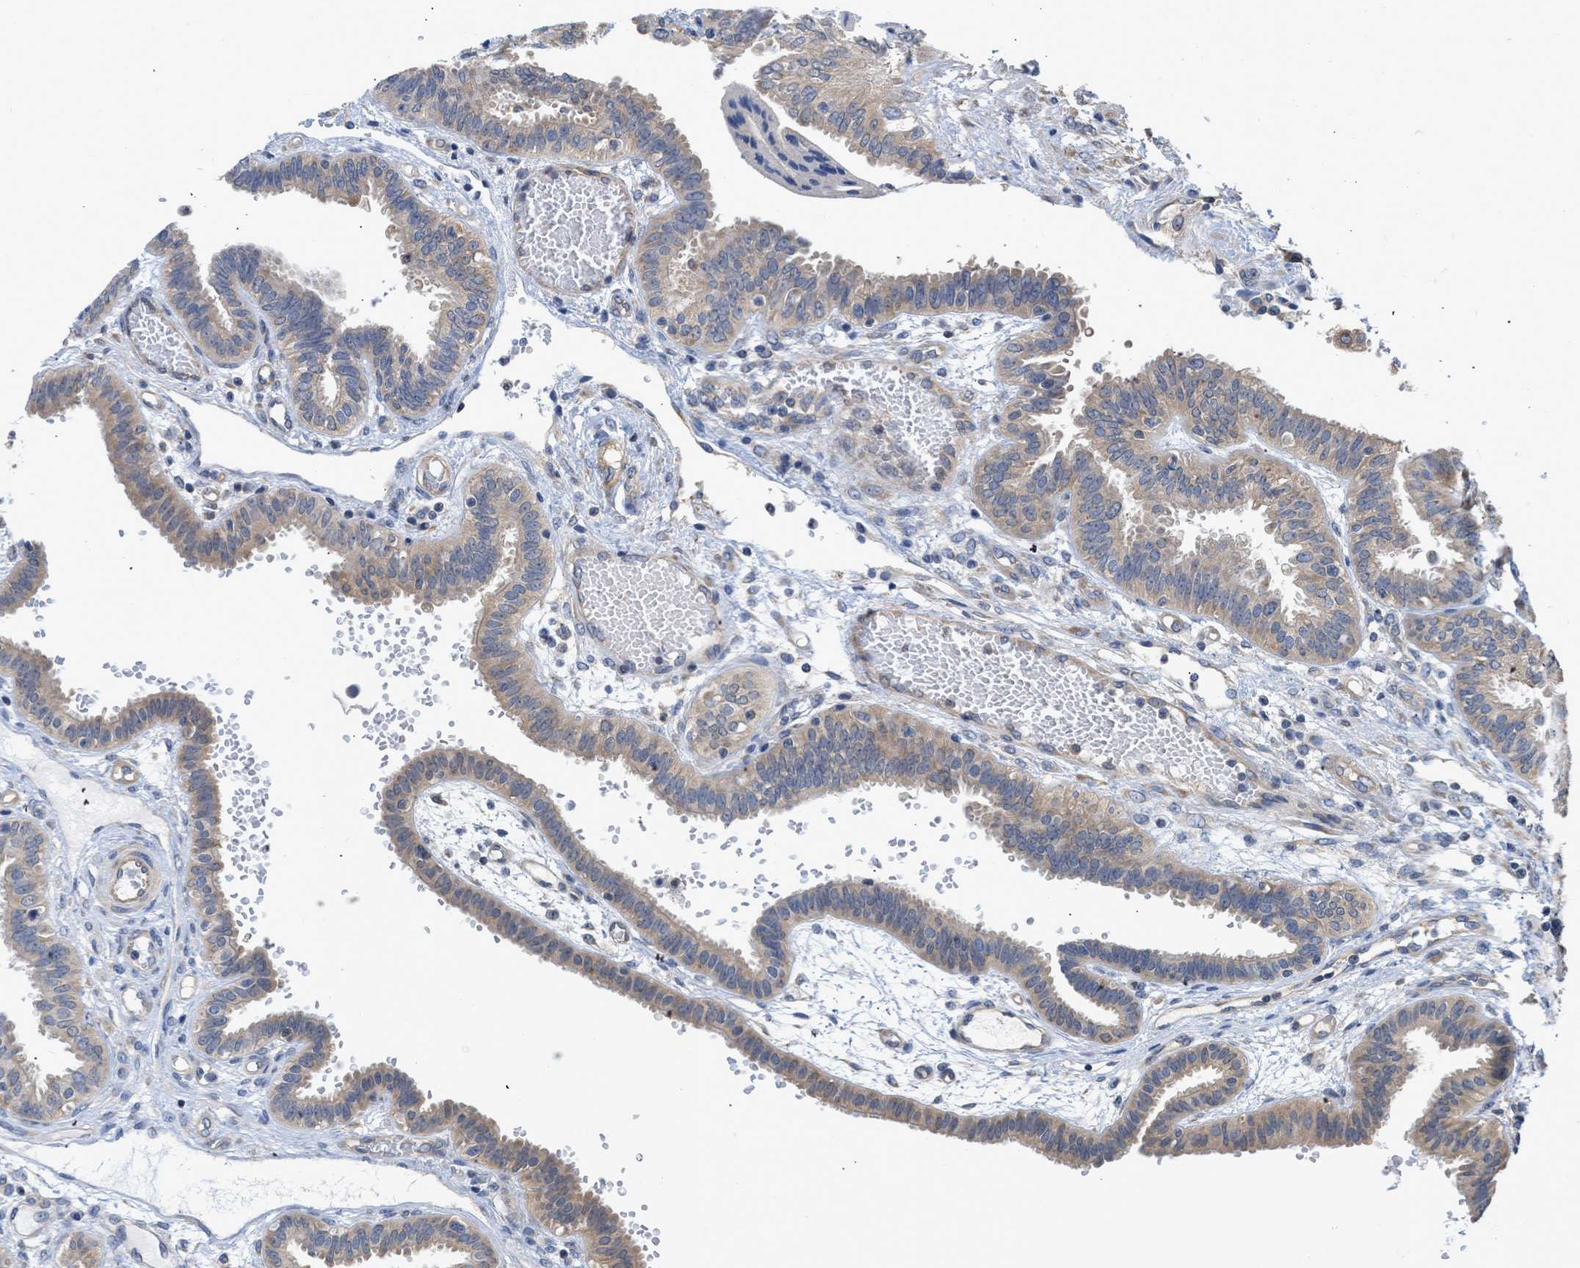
{"staining": {"intensity": "moderate", "quantity": "25%-75%", "location": "cytoplasmic/membranous"}, "tissue": "fallopian tube", "cell_type": "Glandular cells", "image_type": "normal", "snomed": [{"axis": "morphology", "description": "Normal tissue, NOS"}, {"axis": "topography", "description": "Fallopian tube"}, {"axis": "topography", "description": "Placenta"}], "caption": "The image shows immunohistochemical staining of unremarkable fallopian tube. There is moderate cytoplasmic/membranous expression is present in approximately 25%-75% of glandular cells.", "gene": "MAP2K3", "patient": {"sex": "female", "age": 32}}